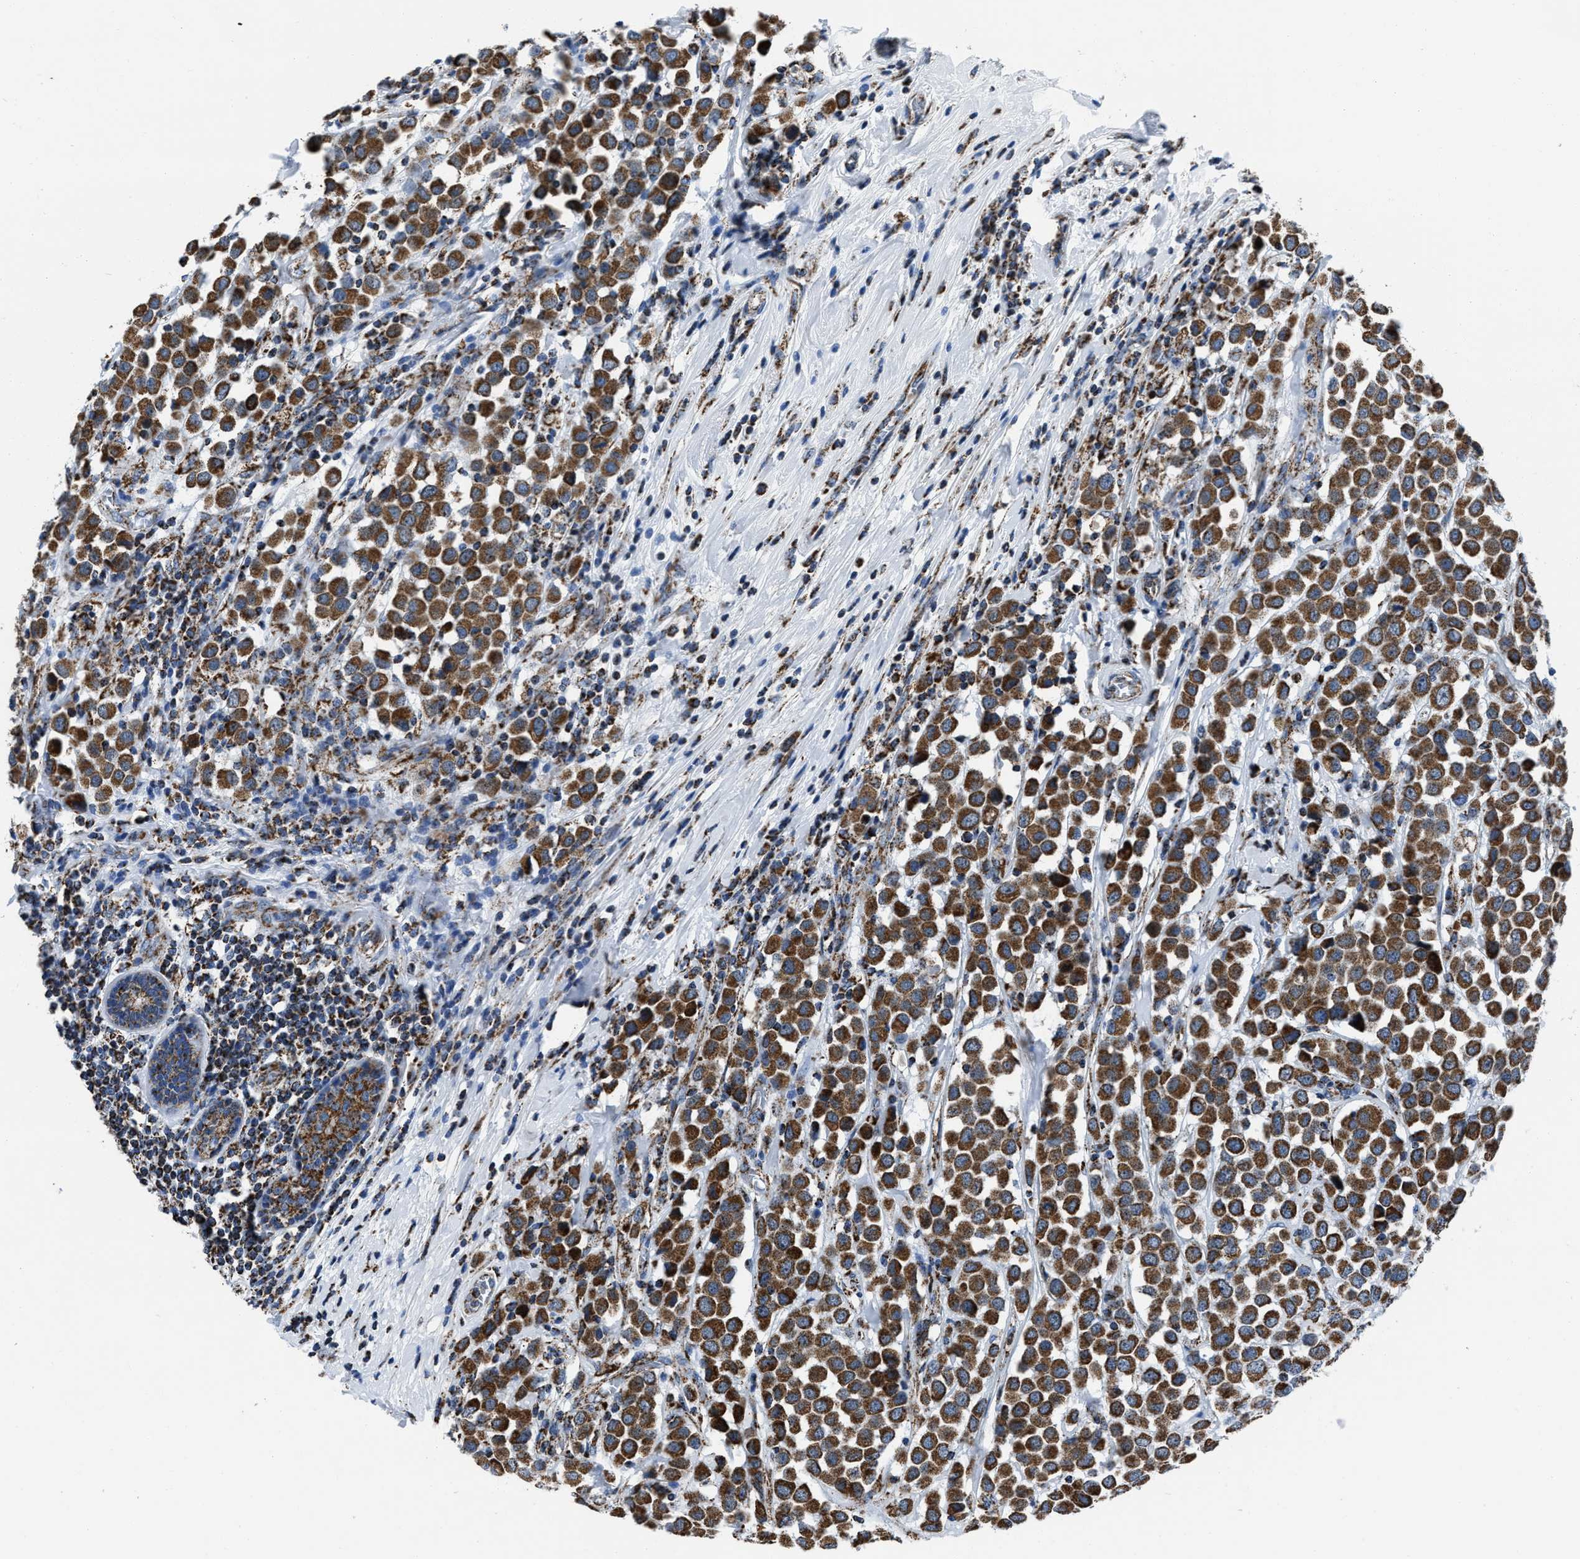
{"staining": {"intensity": "strong", "quantity": ">75%", "location": "cytoplasmic/membranous"}, "tissue": "breast cancer", "cell_type": "Tumor cells", "image_type": "cancer", "snomed": [{"axis": "morphology", "description": "Duct carcinoma"}, {"axis": "topography", "description": "Breast"}], "caption": "A high-resolution histopathology image shows IHC staining of breast infiltrating ductal carcinoma, which displays strong cytoplasmic/membranous staining in about >75% of tumor cells.", "gene": "NSD3", "patient": {"sex": "female", "age": 61}}